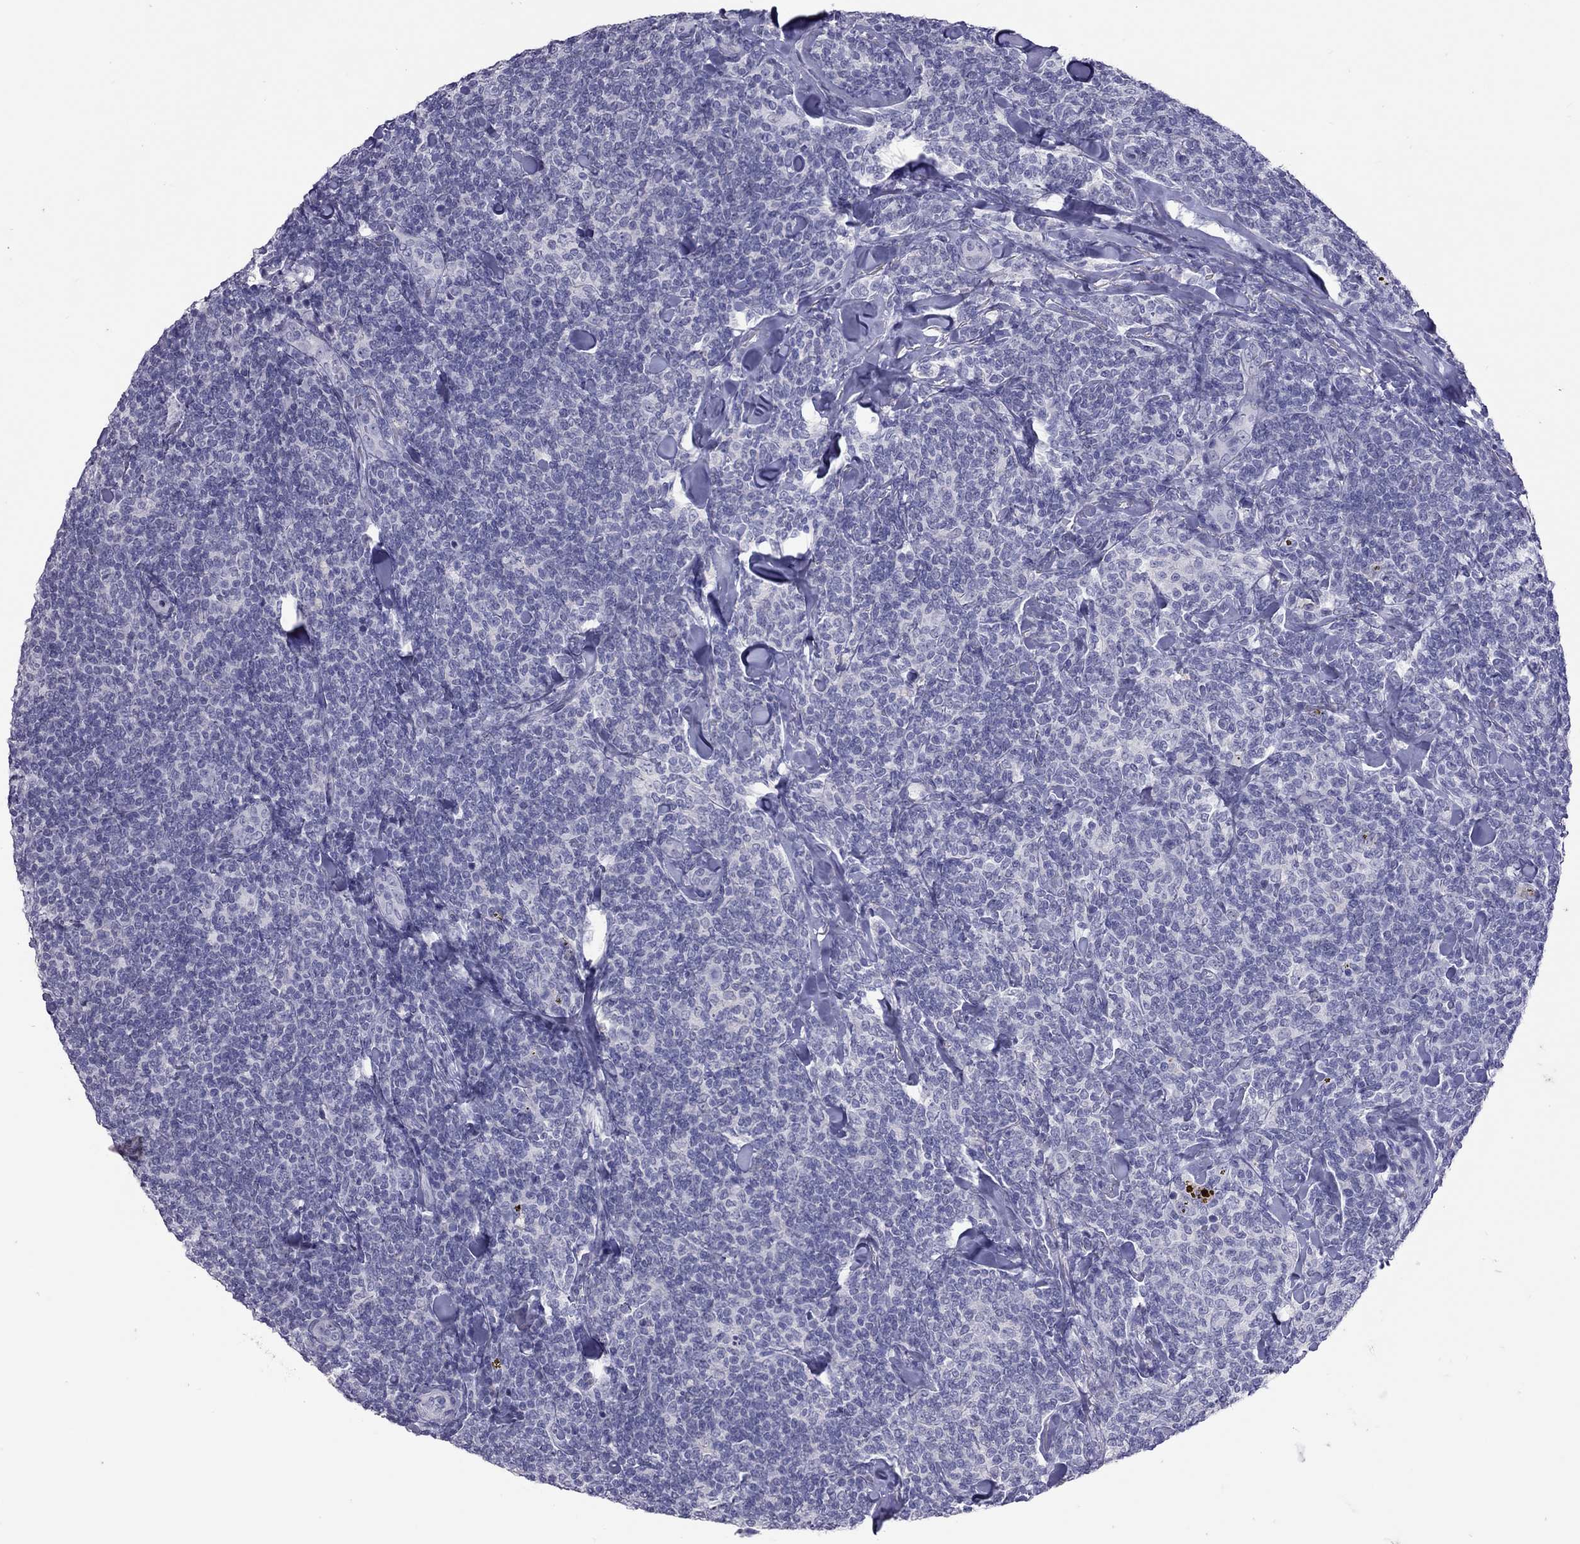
{"staining": {"intensity": "negative", "quantity": "none", "location": "none"}, "tissue": "lymphoma", "cell_type": "Tumor cells", "image_type": "cancer", "snomed": [{"axis": "morphology", "description": "Malignant lymphoma, non-Hodgkin's type, Low grade"}, {"axis": "topography", "description": "Lymph node"}], "caption": "Immunohistochemistry (IHC) of low-grade malignant lymphoma, non-Hodgkin's type reveals no positivity in tumor cells.", "gene": "MUC16", "patient": {"sex": "female", "age": 56}}